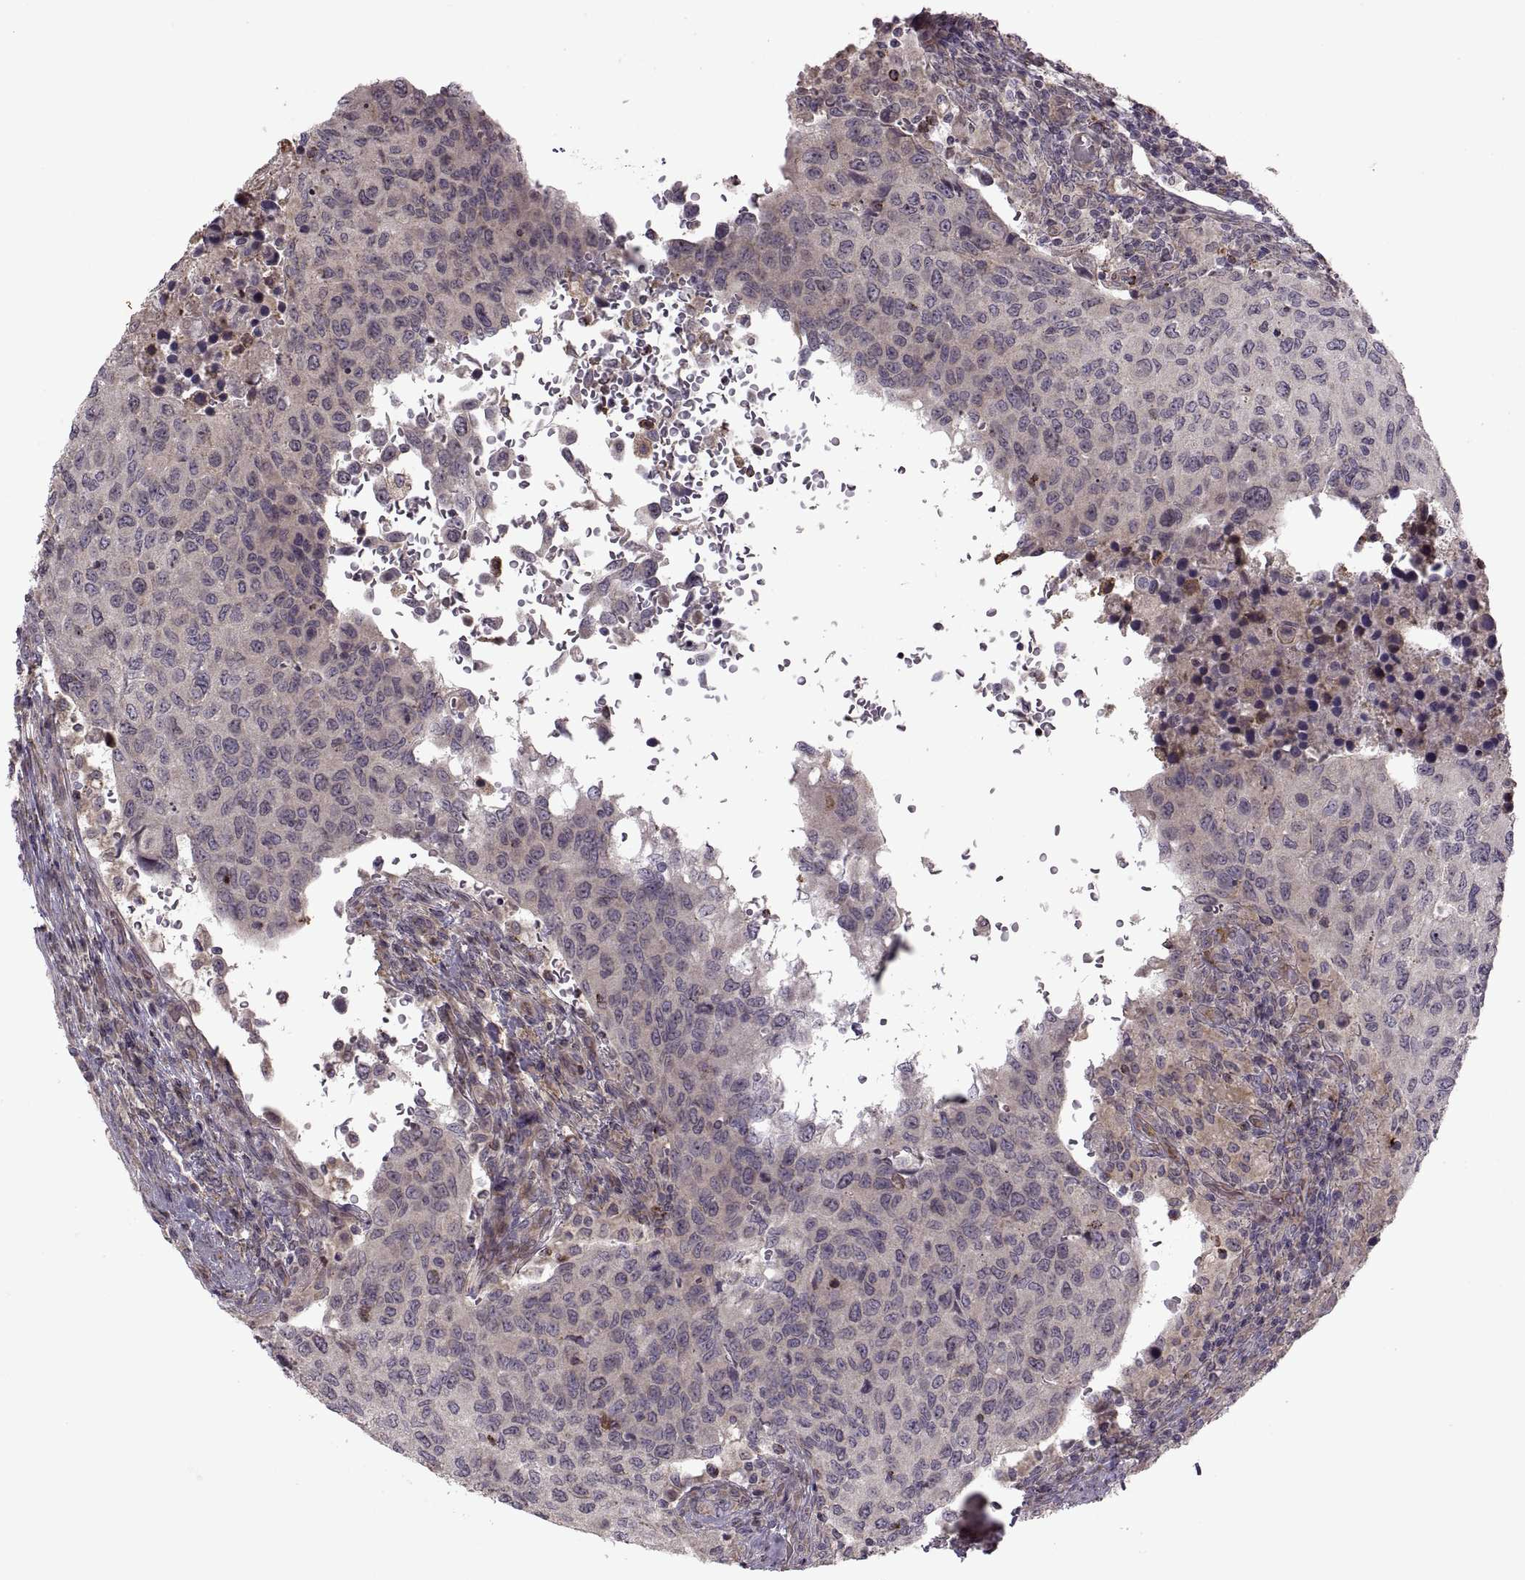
{"staining": {"intensity": "negative", "quantity": "none", "location": "none"}, "tissue": "urothelial cancer", "cell_type": "Tumor cells", "image_type": "cancer", "snomed": [{"axis": "morphology", "description": "Urothelial carcinoma, High grade"}, {"axis": "topography", "description": "Urinary bladder"}], "caption": "High magnification brightfield microscopy of urothelial cancer stained with DAB (3,3'-diaminobenzidine) (brown) and counterstained with hematoxylin (blue): tumor cells show no significant expression.", "gene": "PIERCE1", "patient": {"sex": "female", "age": 78}}